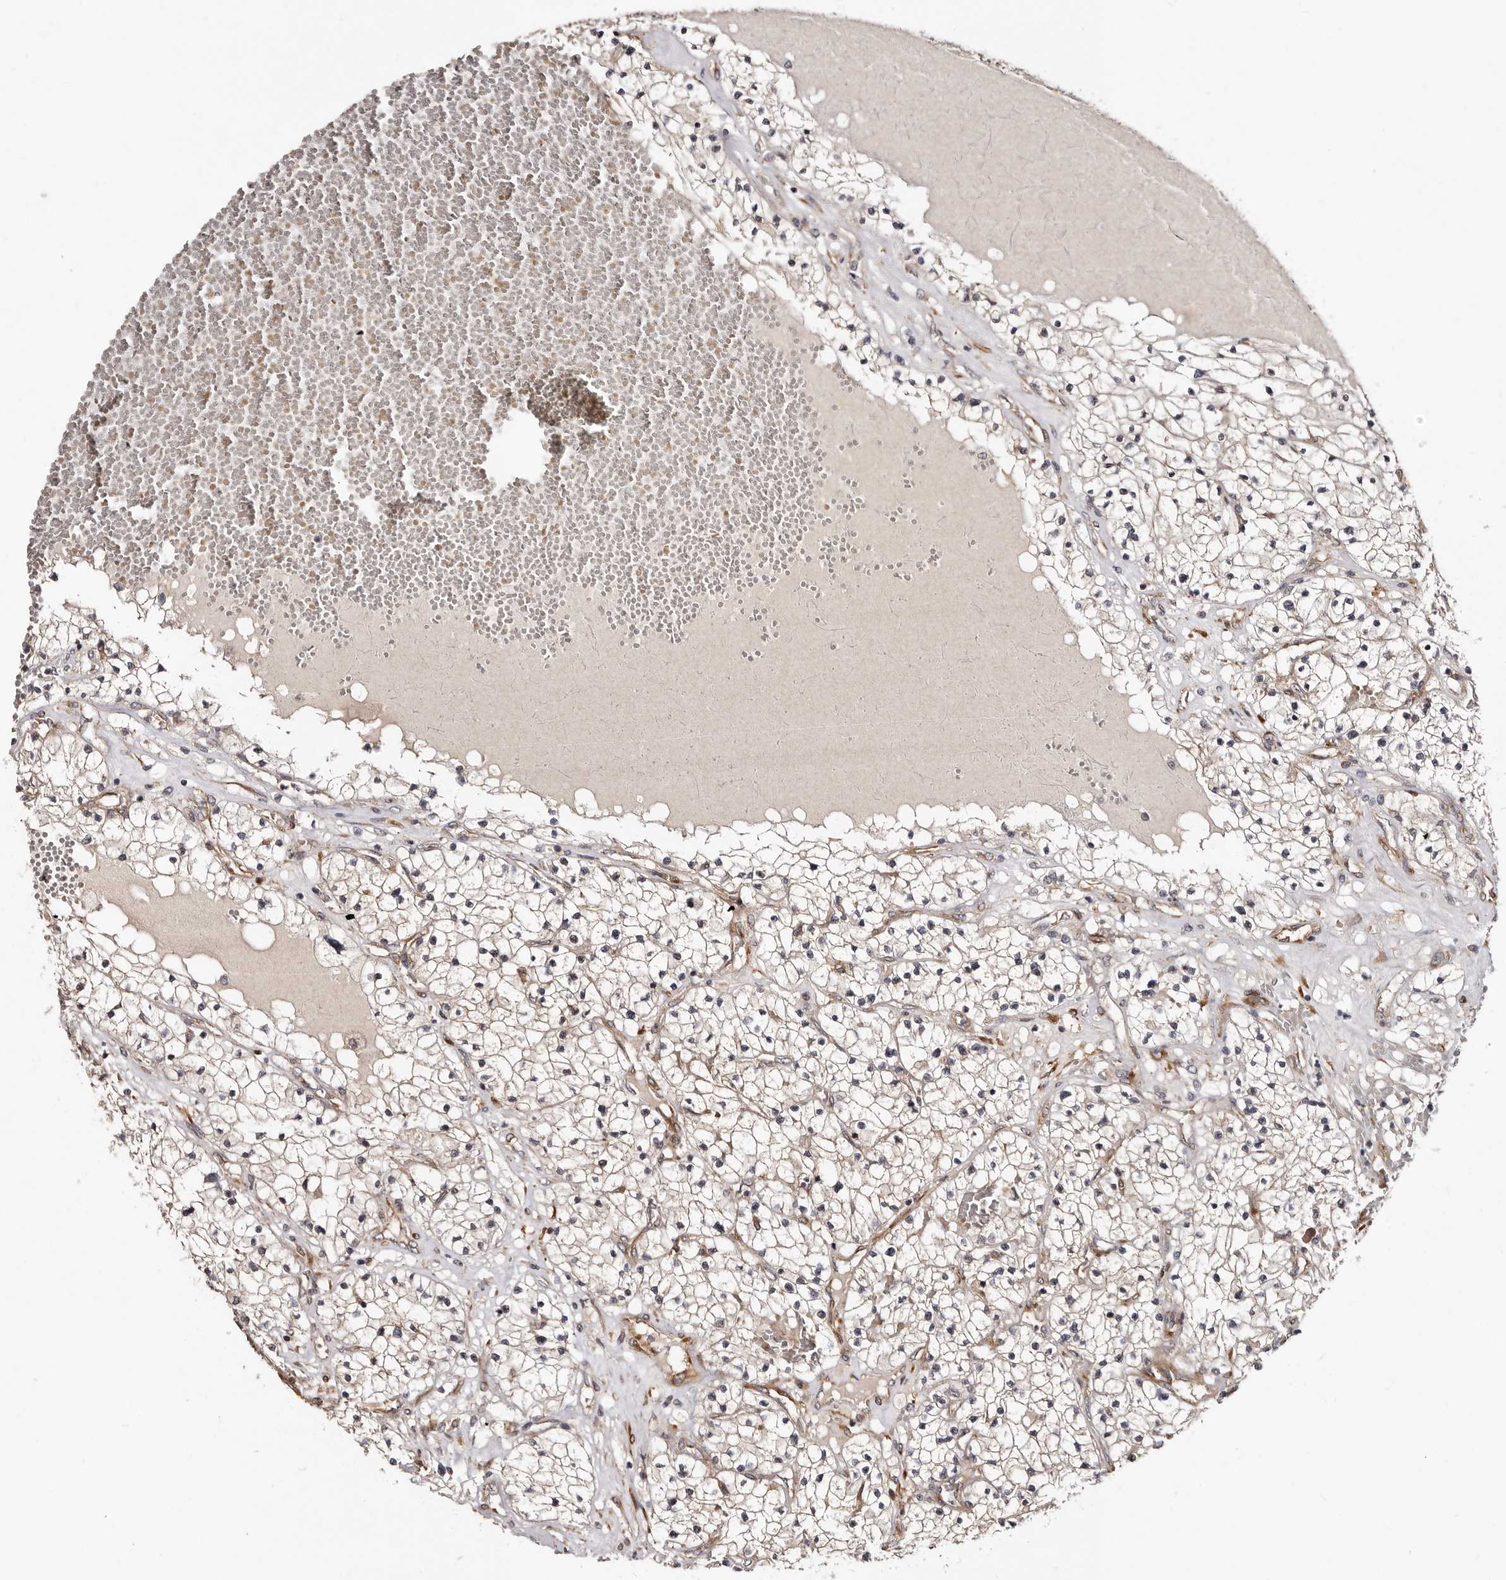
{"staining": {"intensity": "negative", "quantity": "none", "location": "none"}, "tissue": "renal cancer", "cell_type": "Tumor cells", "image_type": "cancer", "snomed": [{"axis": "morphology", "description": "Normal tissue, NOS"}, {"axis": "morphology", "description": "Adenocarcinoma, NOS"}, {"axis": "topography", "description": "Kidney"}], "caption": "This is an IHC image of human adenocarcinoma (renal). There is no expression in tumor cells.", "gene": "TBC1D22B", "patient": {"sex": "male", "age": 68}}